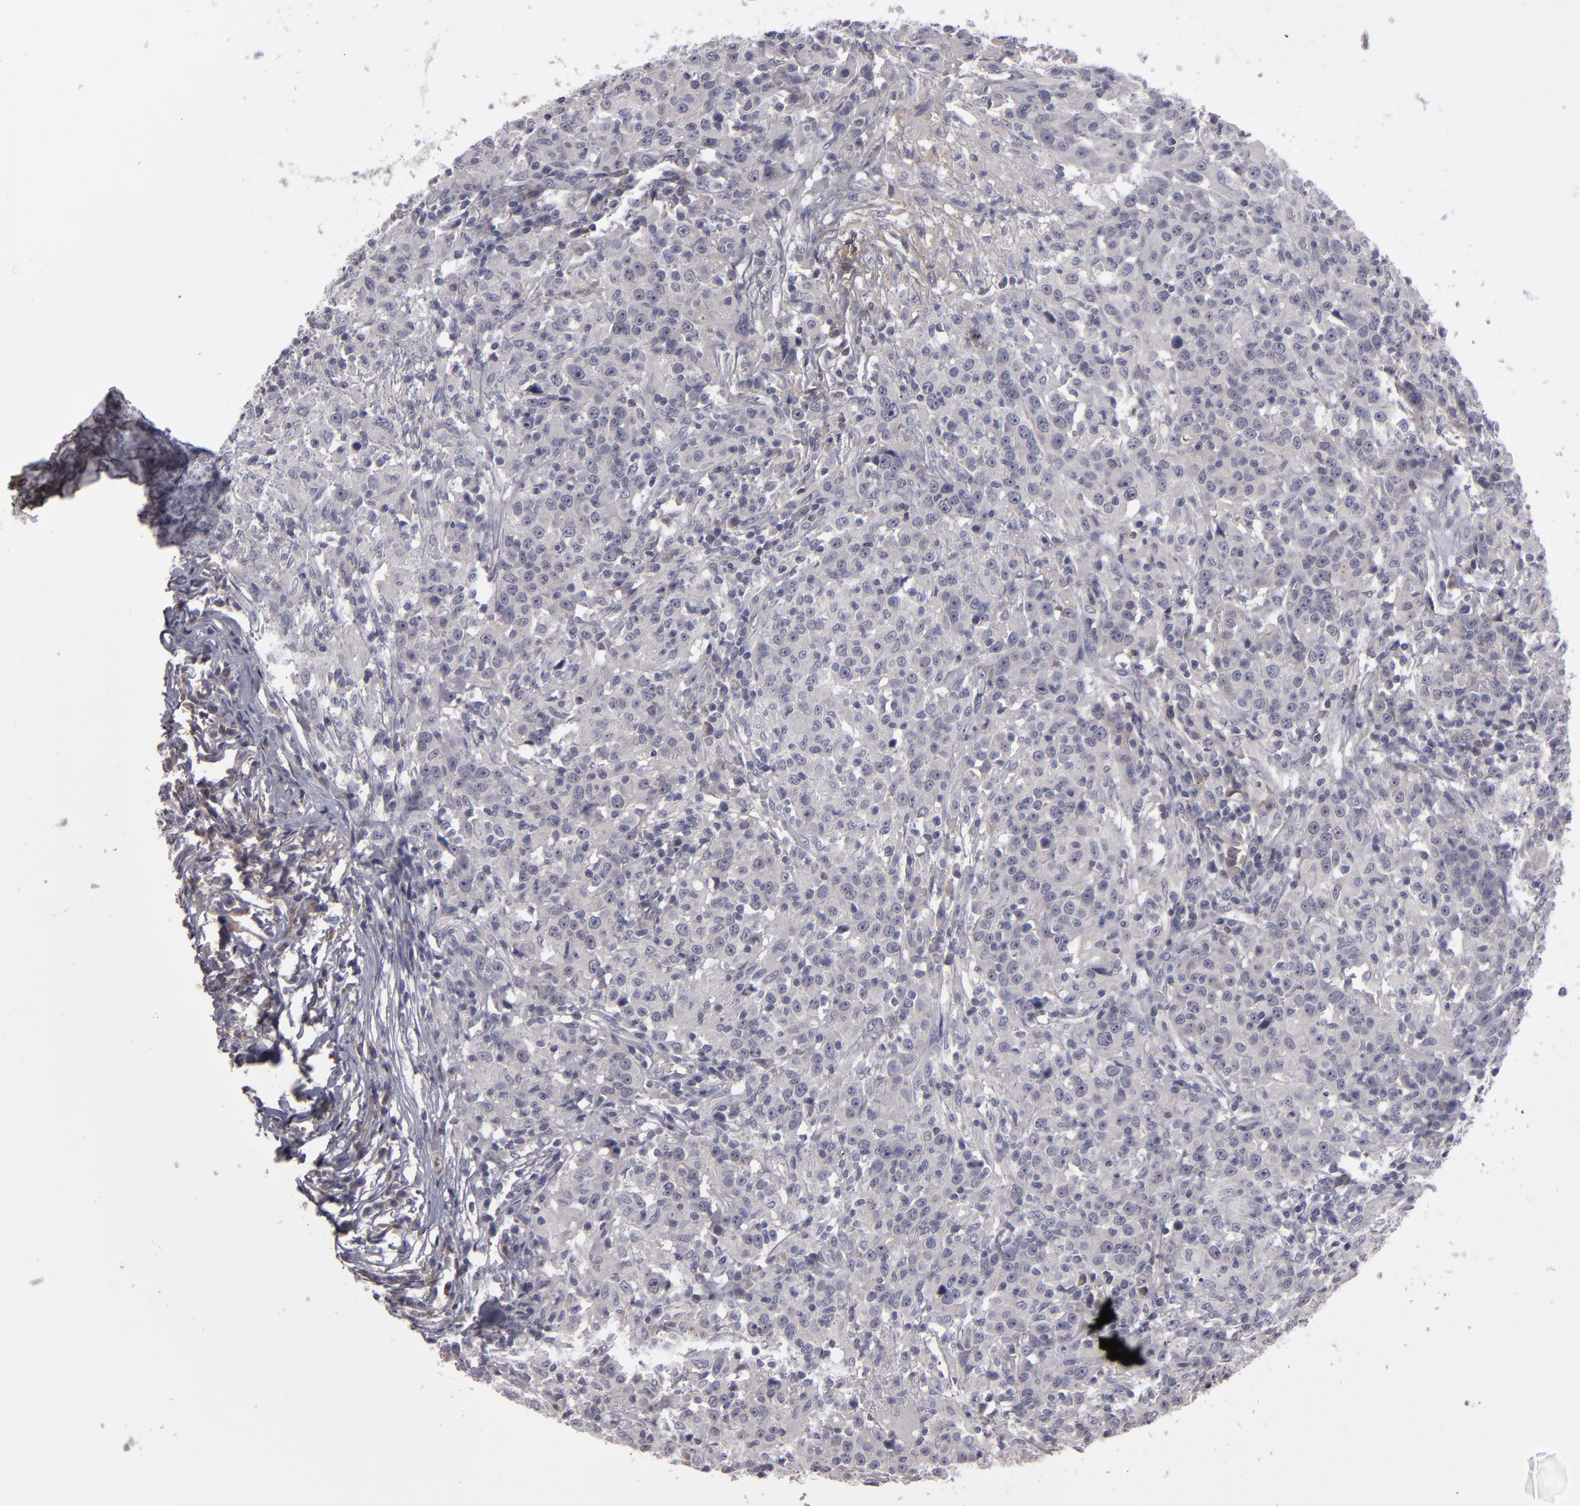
{"staining": {"intensity": "negative", "quantity": "none", "location": "none"}, "tissue": "head and neck cancer", "cell_type": "Tumor cells", "image_type": "cancer", "snomed": [{"axis": "morphology", "description": "Adenocarcinoma, NOS"}, {"axis": "topography", "description": "Salivary gland"}, {"axis": "topography", "description": "Head-Neck"}], "caption": "Human head and neck cancer stained for a protein using IHC exhibits no staining in tumor cells.", "gene": "ITIH4", "patient": {"sex": "female", "age": 65}}